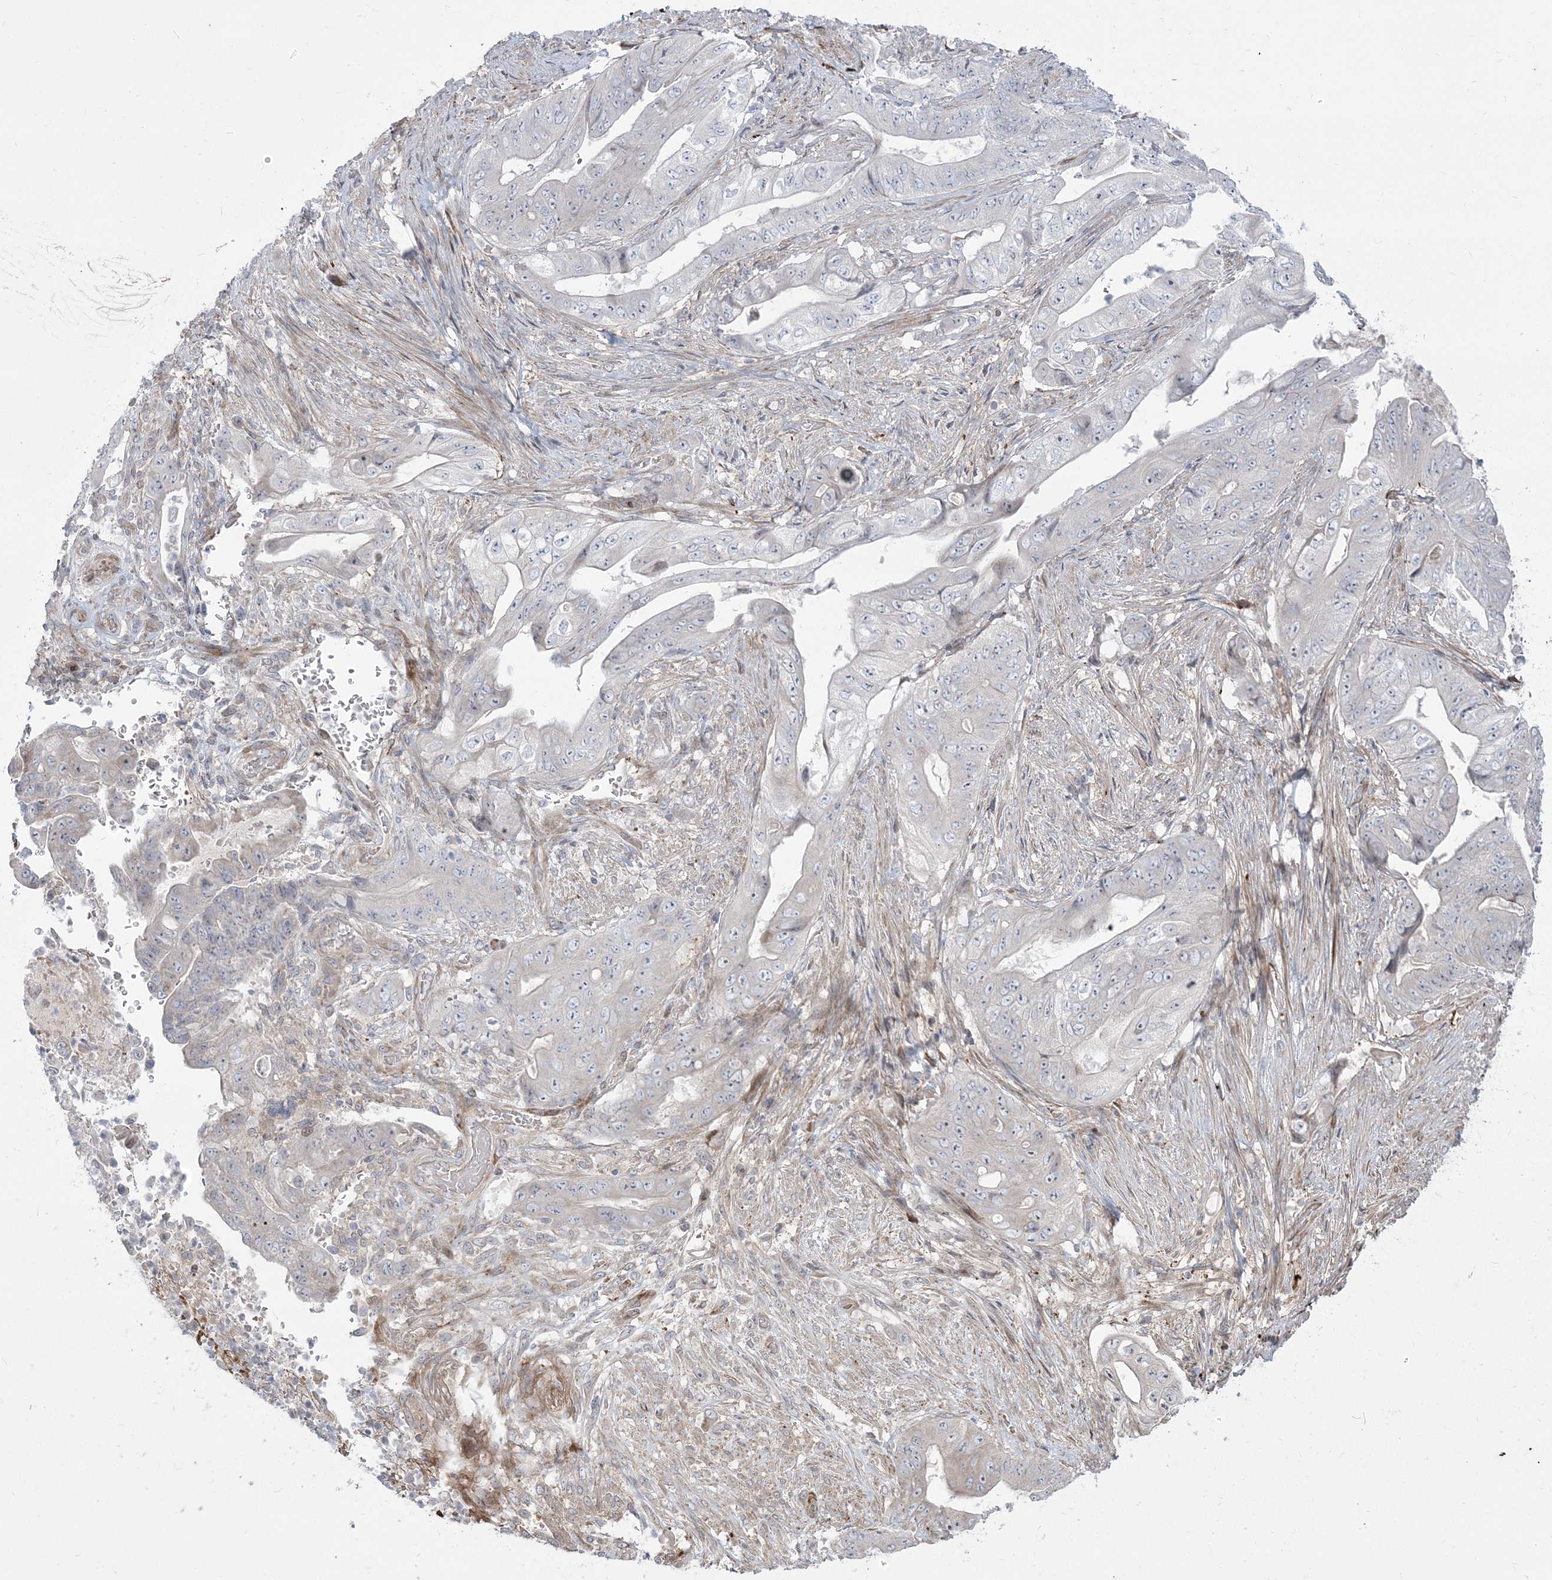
{"staining": {"intensity": "negative", "quantity": "none", "location": "none"}, "tissue": "stomach cancer", "cell_type": "Tumor cells", "image_type": "cancer", "snomed": [{"axis": "morphology", "description": "Adenocarcinoma, NOS"}, {"axis": "topography", "description": "Stomach"}], "caption": "Tumor cells show no significant positivity in stomach cancer (adenocarcinoma).", "gene": "NUDT9", "patient": {"sex": "female", "age": 73}}